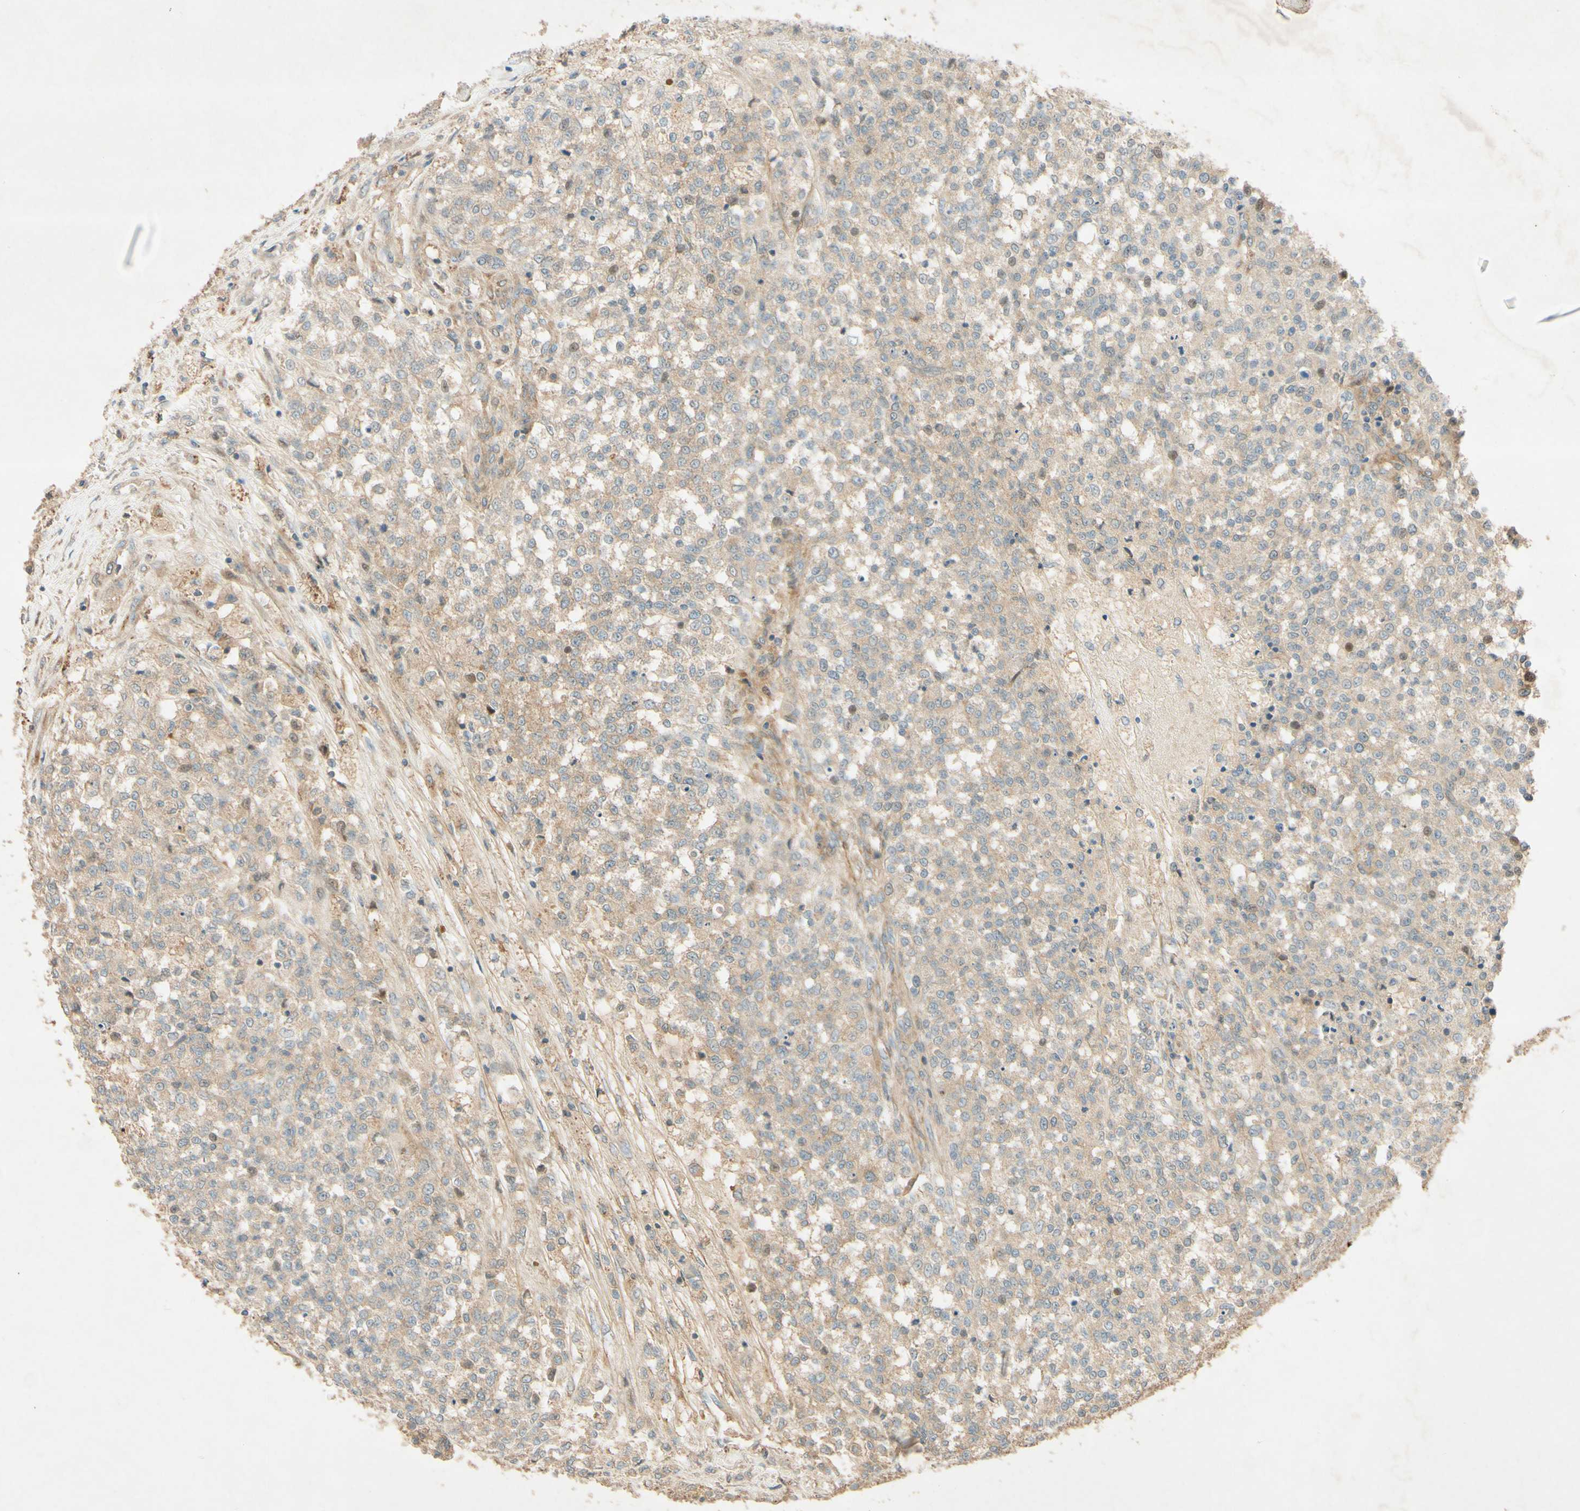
{"staining": {"intensity": "weak", "quantity": ">75%", "location": "cytoplasmic/membranous"}, "tissue": "testis cancer", "cell_type": "Tumor cells", "image_type": "cancer", "snomed": [{"axis": "morphology", "description": "Seminoma, NOS"}, {"axis": "topography", "description": "Testis"}], "caption": "This micrograph demonstrates seminoma (testis) stained with IHC to label a protein in brown. The cytoplasmic/membranous of tumor cells show weak positivity for the protein. Nuclei are counter-stained blue.", "gene": "ADAM17", "patient": {"sex": "male", "age": 59}}